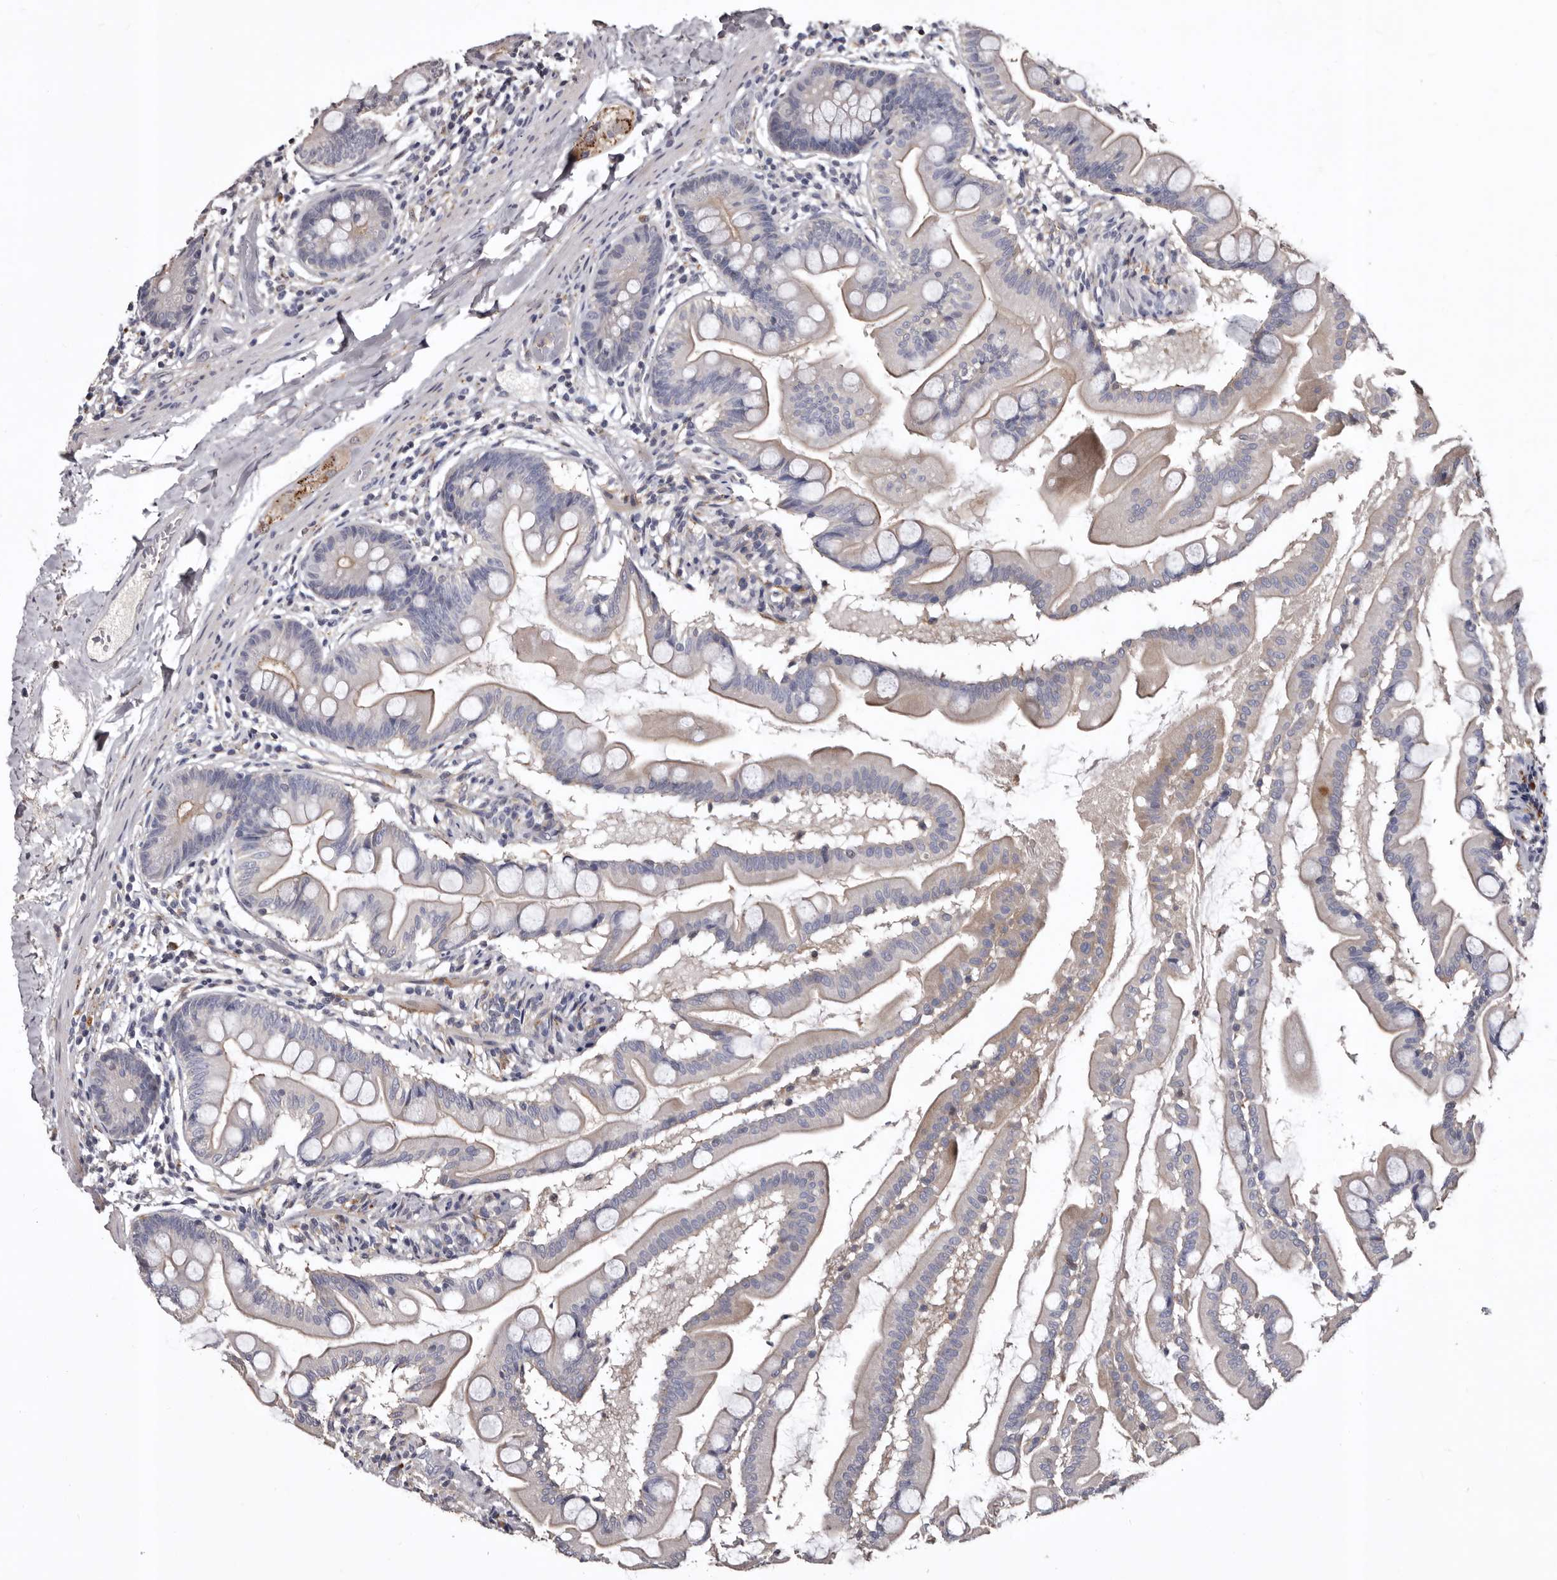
{"staining": {"intensity": "weak", "quantity": "25%-75%", "location": "cytoplasmic/membranous"}, "tissue": "small intestine", "cell_type": "Glandular cells", "image_type": "normal", "snomed": [{"axis": "morphology", "description": "Normal tissue, NOS"}, {"axis": "topography", "description": "Small intestine"}], "caption": "Brown immunohistochemical staining in normal small intestine demonstrates weak cytoplasmic/membranous expression in about 25%-75% of glandular cells.", "gene": "SLC10A4", "patient": {"sex": "female", "age": 56}}